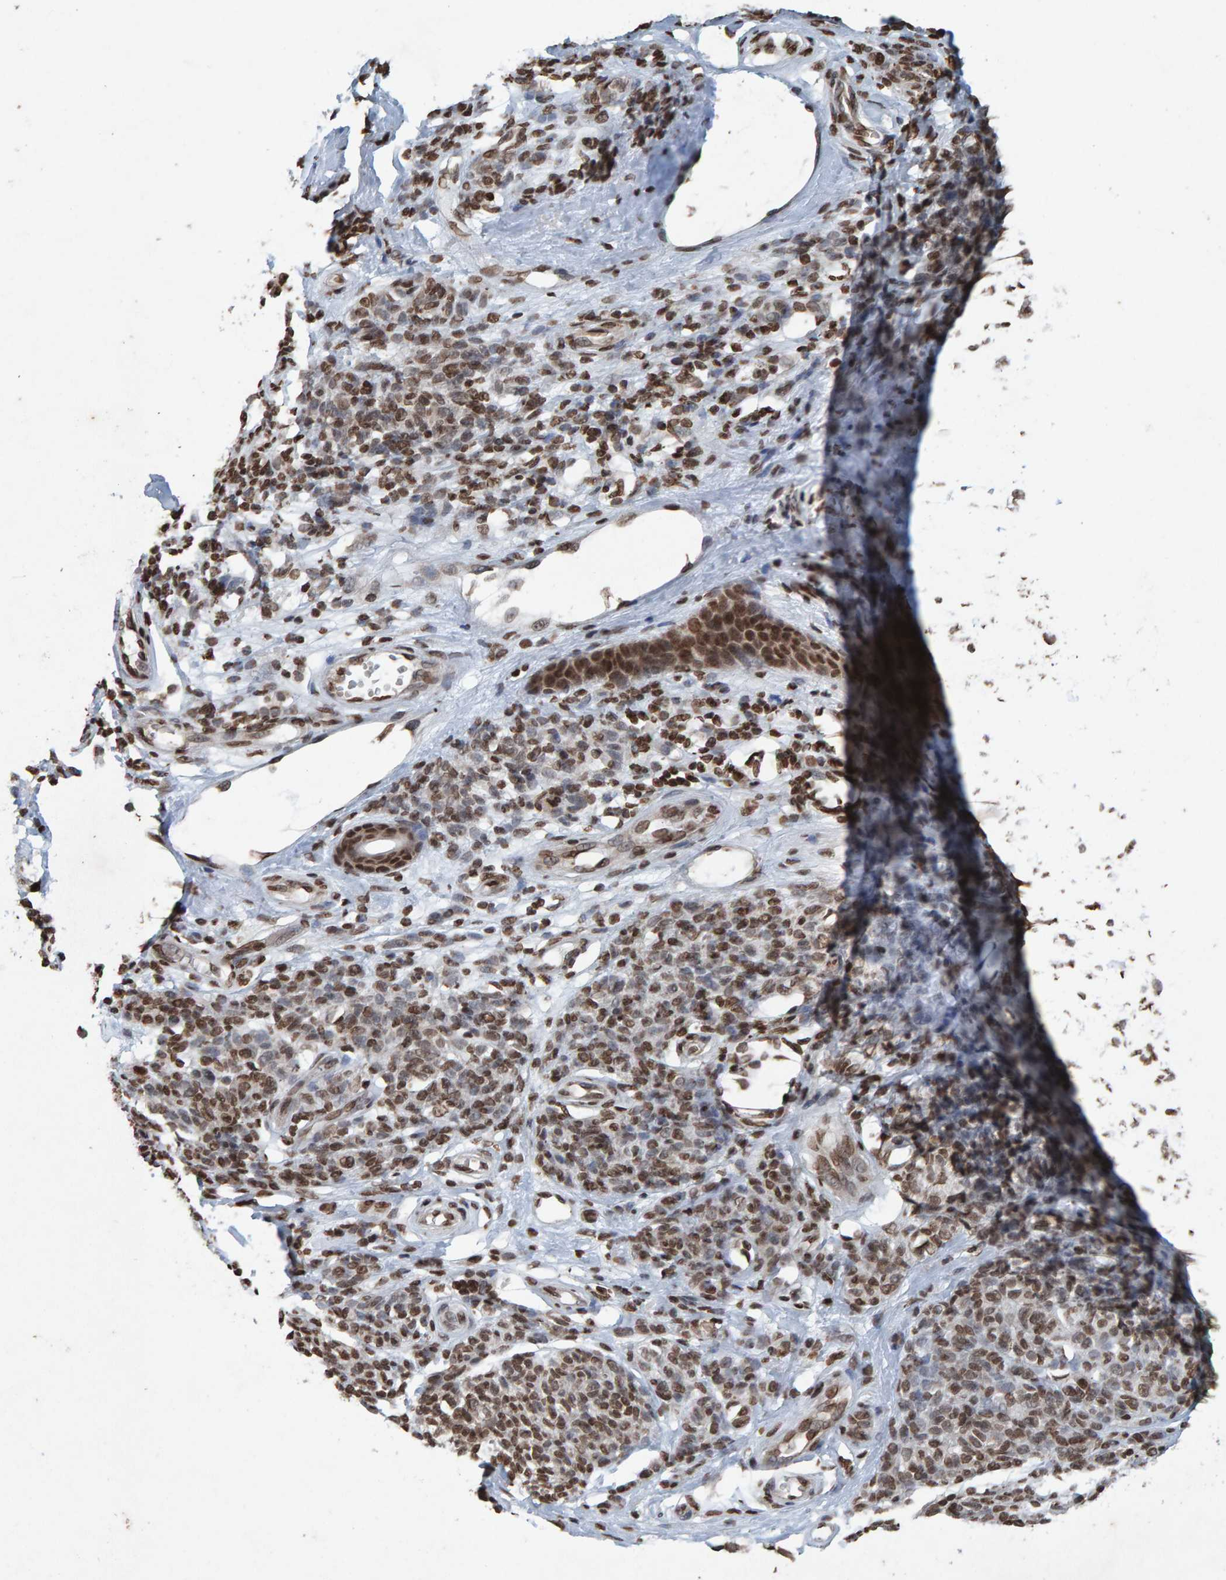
{"staining": {"intensity": "moderate", "quantity": ">75%", "location": "nuclear"}, "tissue": "melanoma", "cell_type": "Tumor cells", "image_type": "cancer", "snomed": [{"axis": "morphology", "description": "Malignant melanoma, NOS"}, {"axis": "topography", "description": "Skin"}], "caption": "Immunohistochemical staining of malignant melanoma reveals medium levels of moderate nuclear protein staining in about >75% of tumor cells. (DAB = brown stain, brightfield microscopy at high magnification).", "gene": "H2AZ1", "patient": {"sex": "female", "age": 64}}